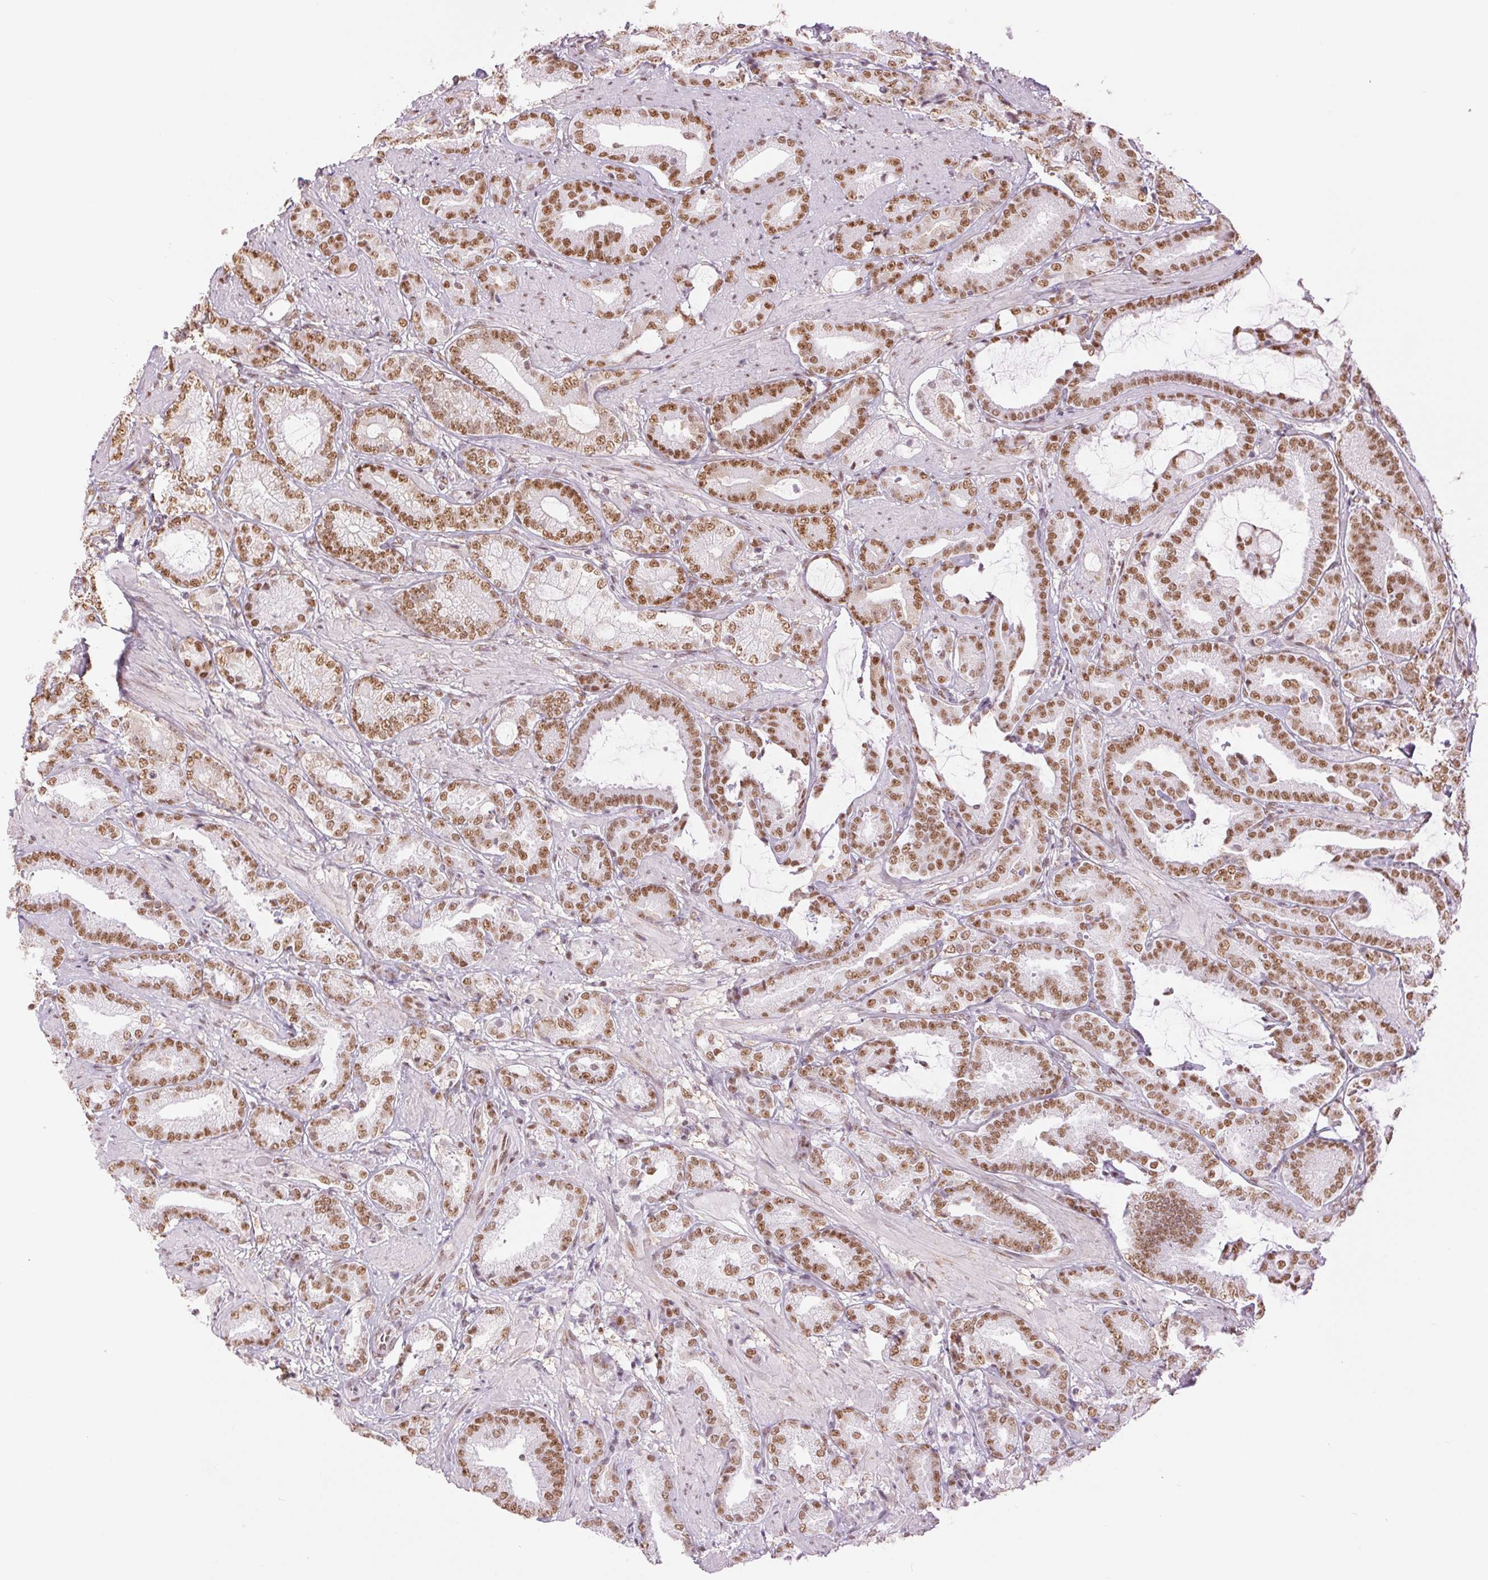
{"staining": {"intensity": "moderate", "quantity": ">75%", "location": "nuclear"}, "tissue": "prostate cancer", "cell_type": "Tumor cells", "image_type": "cancer", "snomed": [{"axis": "morphology", "description": "Adenocarcinoma, High grade"}, {"axis": "topography", "description": "Prostate"}], "caption": "A photomicrograph of prostate high-grade adenocarcinoma stained for a protein reveals moderate nuclear brown staining in tumor cells.", "gene": "ZFR2", "patient": {"sex": "male", "age": 56}}